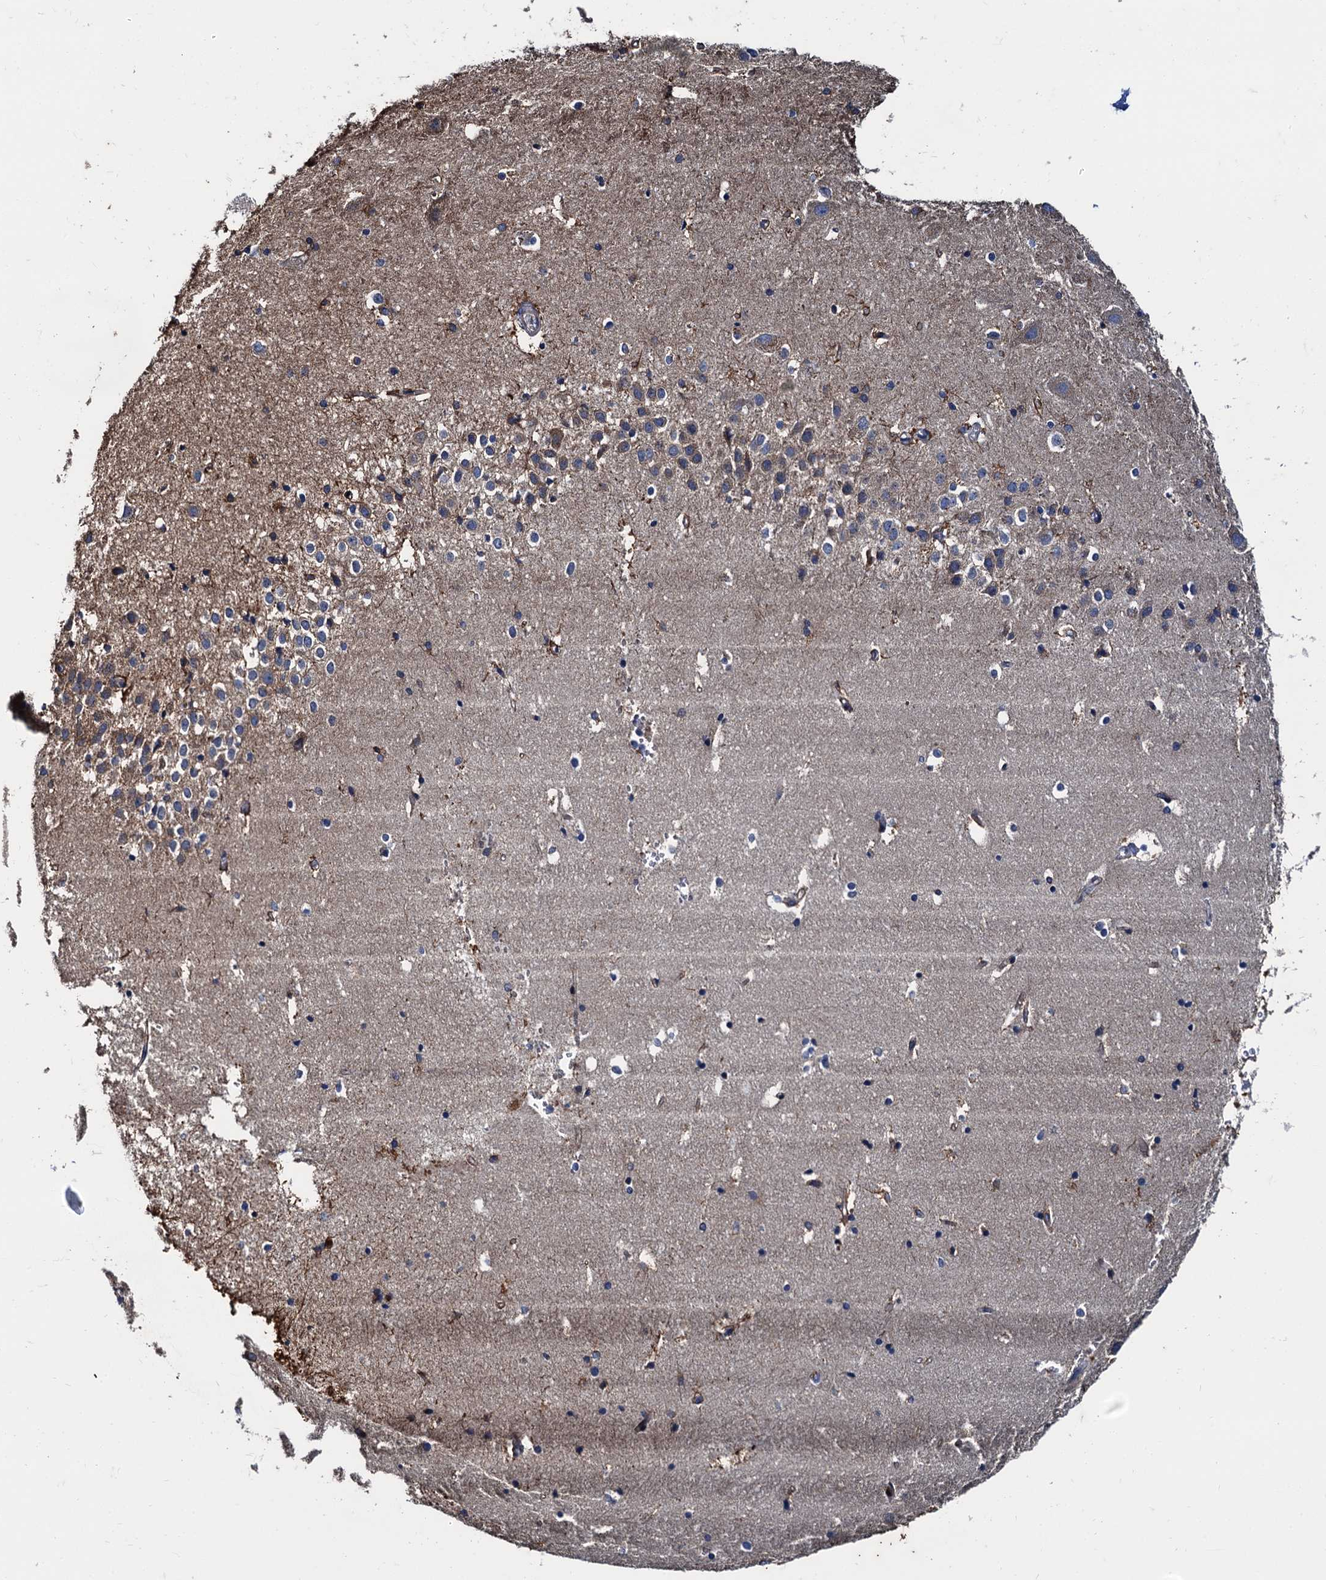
{"staining": {"intensity": "negative", "quantity": "none", "location": "none"}, "tissue": "hippocampus", "cell_type": "Glial cells", "image_type": "normal", "snomed": [{"axis": "morphology", "description": "Normal tissue, NOS"}, {"axis": "topography", "description": "Hippocampus"}], "caption": "Micrograph shows no protein positivity in glial cells of benign hippocampus. Nuclei are stained in blue.", "gene": "NGRN", "patient": {"sex": "female", "age": 52}}